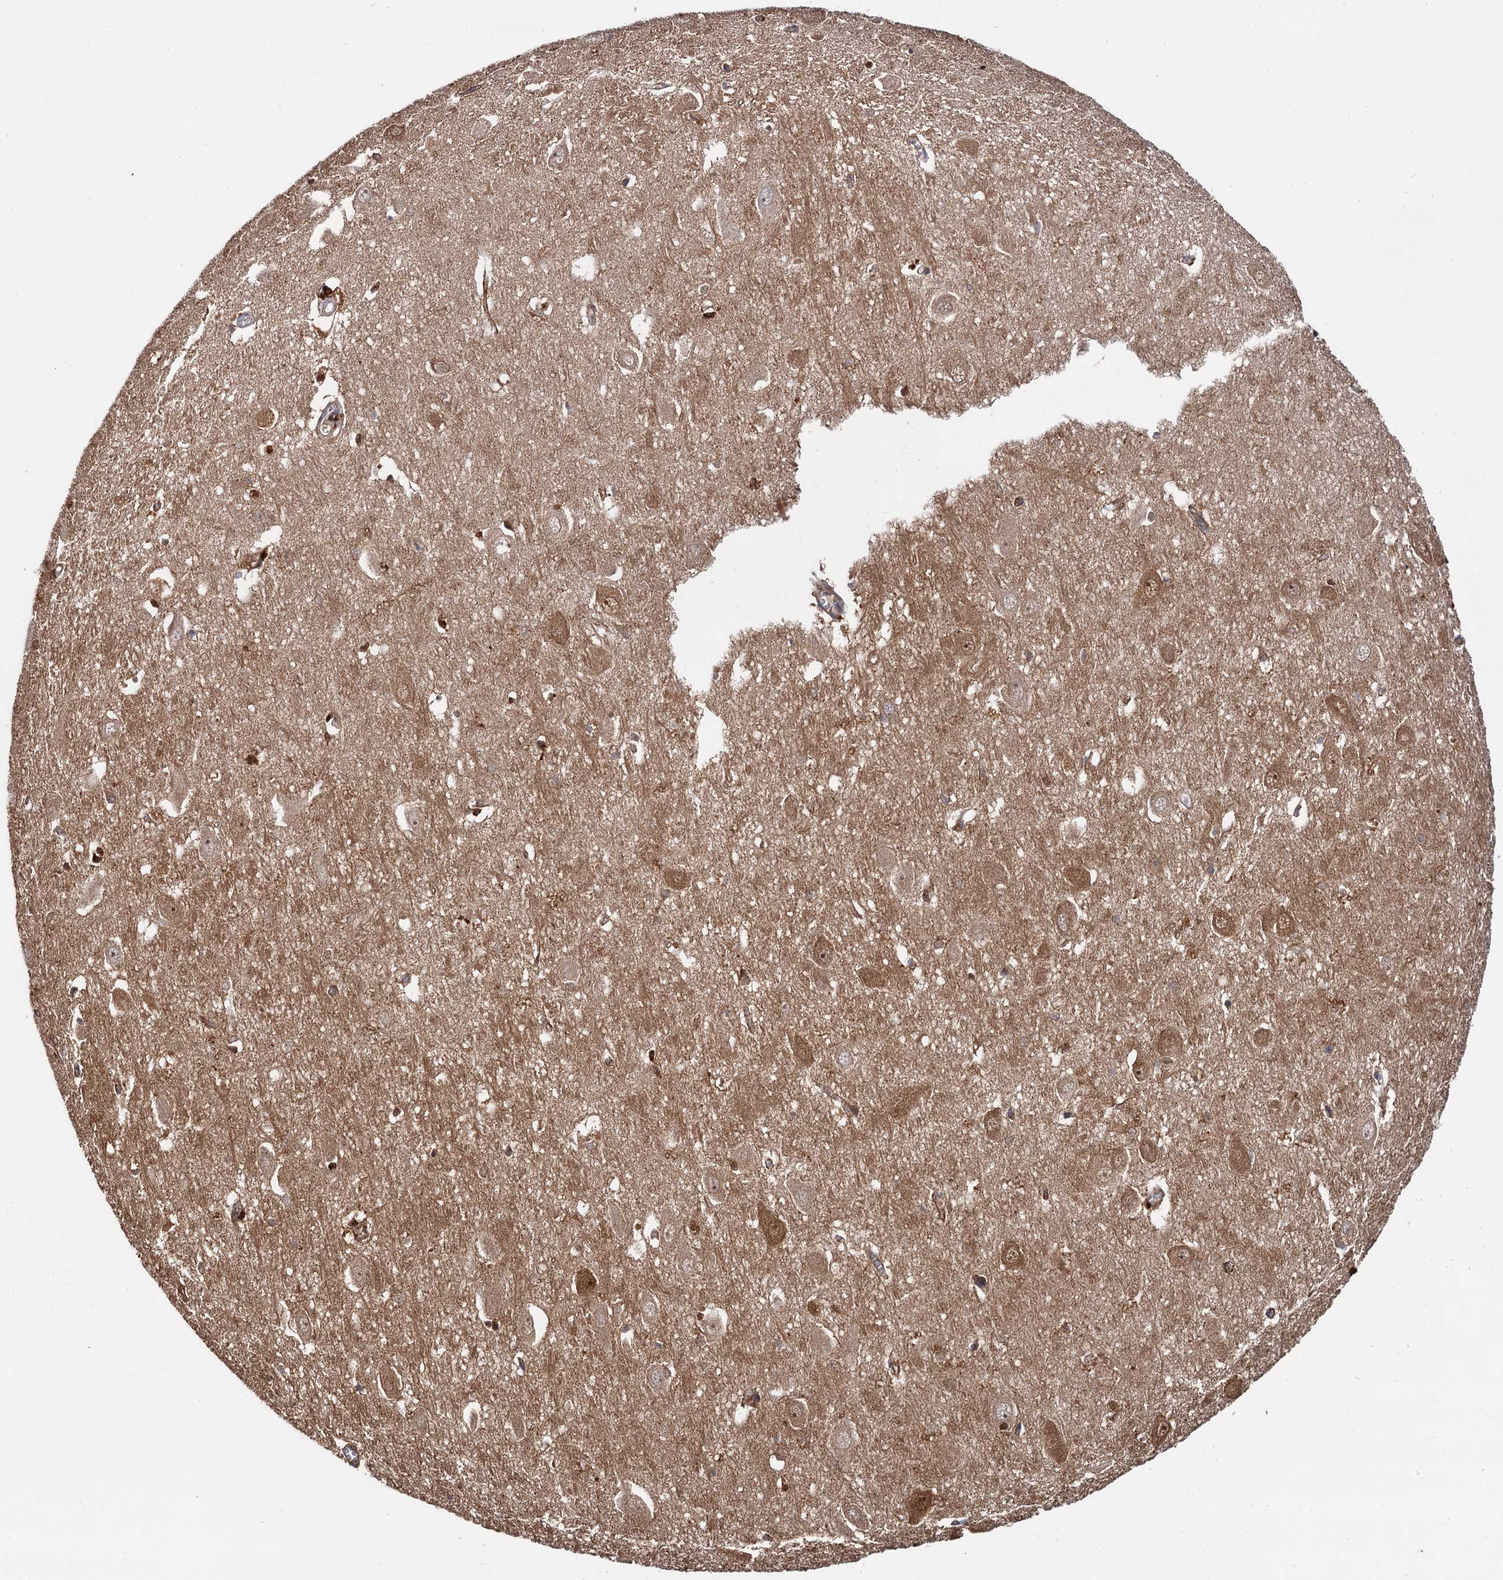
{"staining": {"intensity": "moderate", "quantity": "<25%", "location": "cytoplasmic/membranous"}, "tissue": "hippocampus", "cell_type": "Glial cells", "image_type": "normal", "snomed": [{"axis": "morphology", "description": "Normal tissue, NOS"}, {"axis": "topography", "description": "Hippocampus"}], "caption": "Immunohistochemistry histopathology image of benign hippocampus: human hippocampus stained using IHC reveals low levels of moderate protein expression localized specifically in the cytoplasmic/membranous of glial cells, appearing as a cytoplasmic/membranous brown color.", "gene": "SELENOP", "patient": {"sex": "female", "age": 64}}